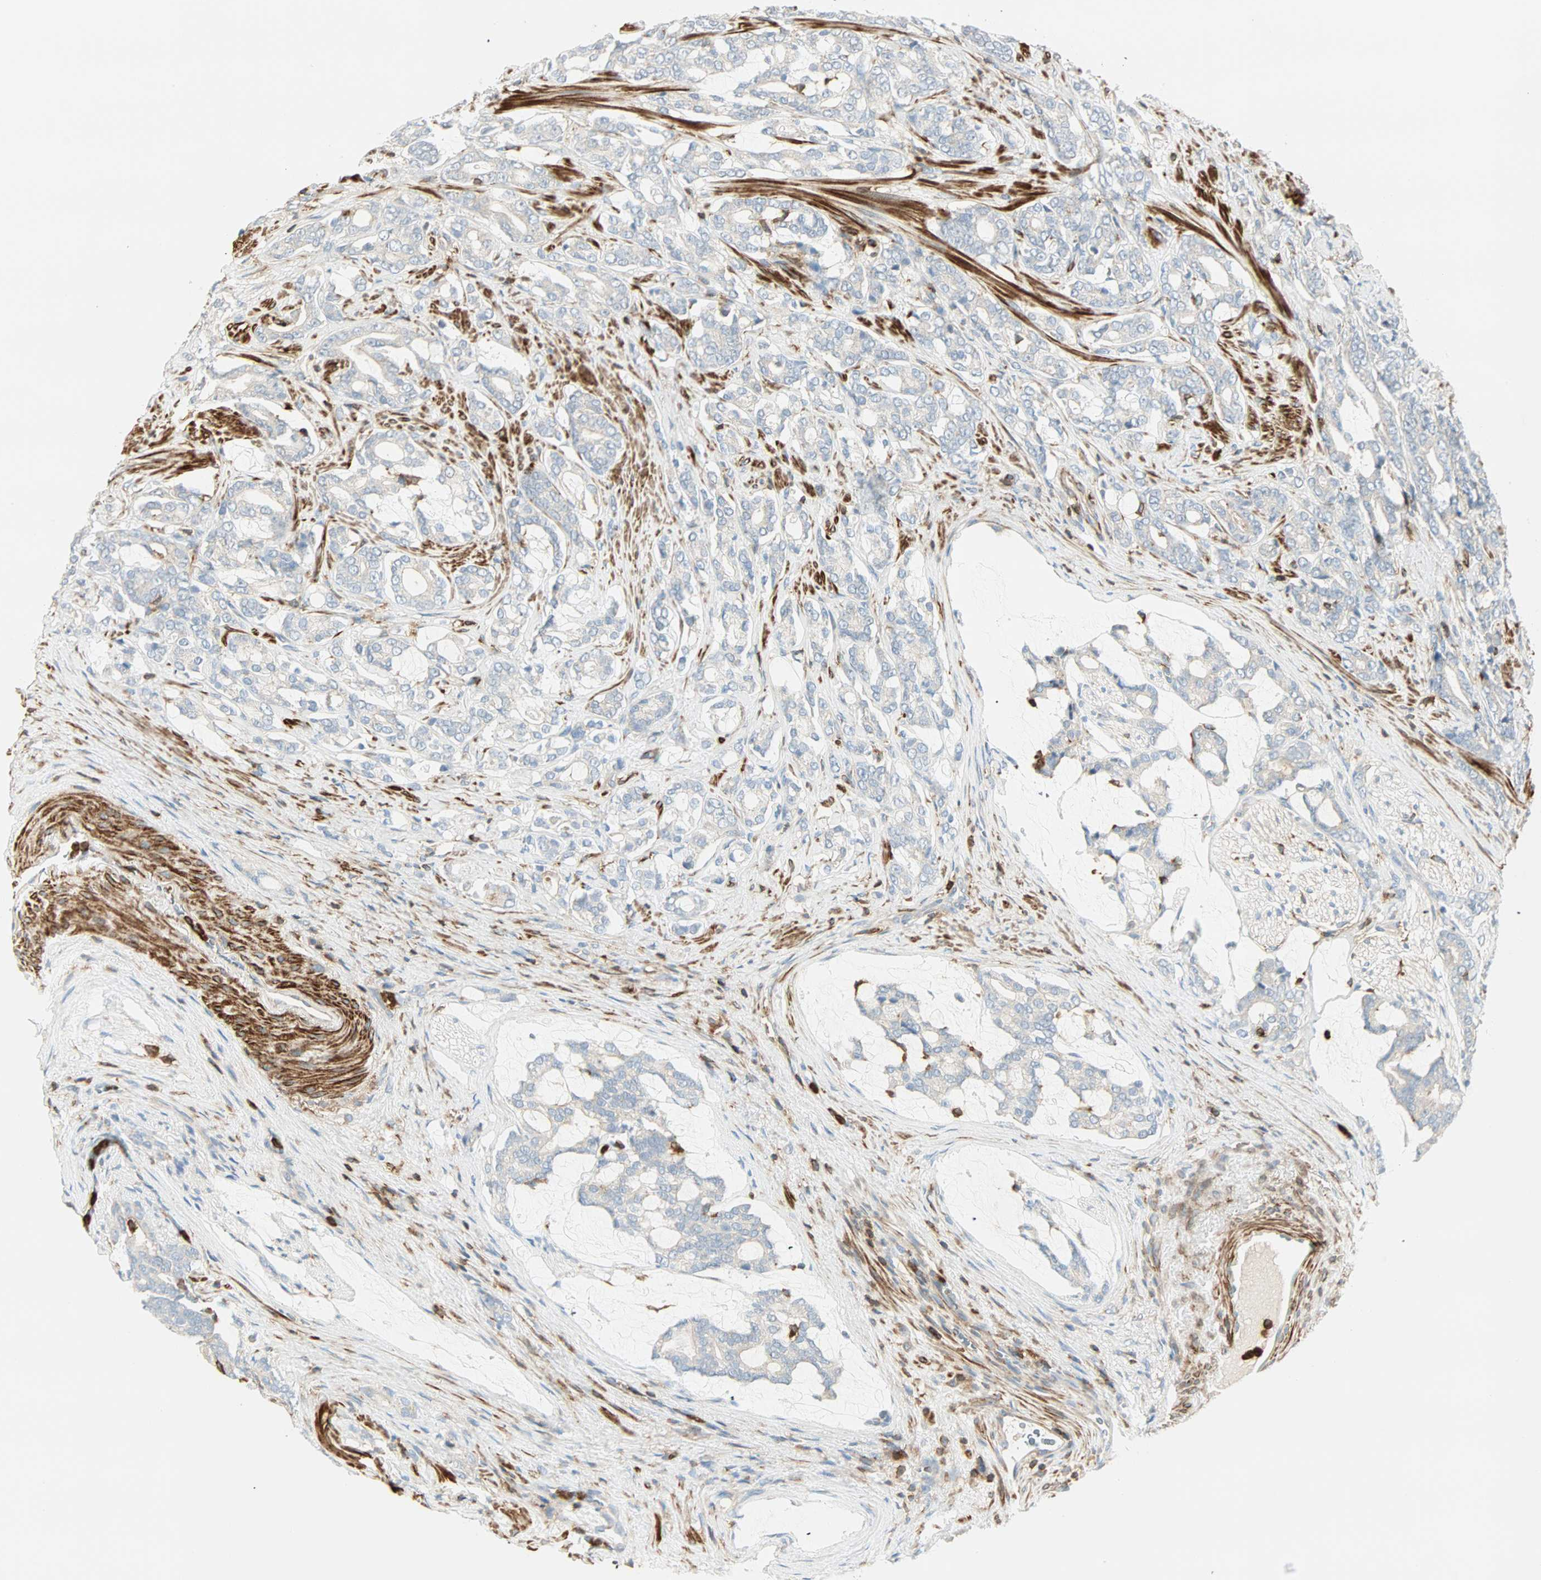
{"staining": {"intensity": "negative", "quantity": "none", "location": "none"}, "tissue": "prostate cancer", "cell_type": "Tumor cells", "image_type": "cancer", "snomed": [{"axis": "morphology", "description": "Adenocarcinoma, Low grade"}, {"axis": "topography", "description": "Prostate"}], "caption": "A micrograph of prostate low-grade adenocarcinoma stained for a protein displays no brown staining in tumor cells.", "gene": "FMNL1", "patient": {"sex": "male", "age": 58}}